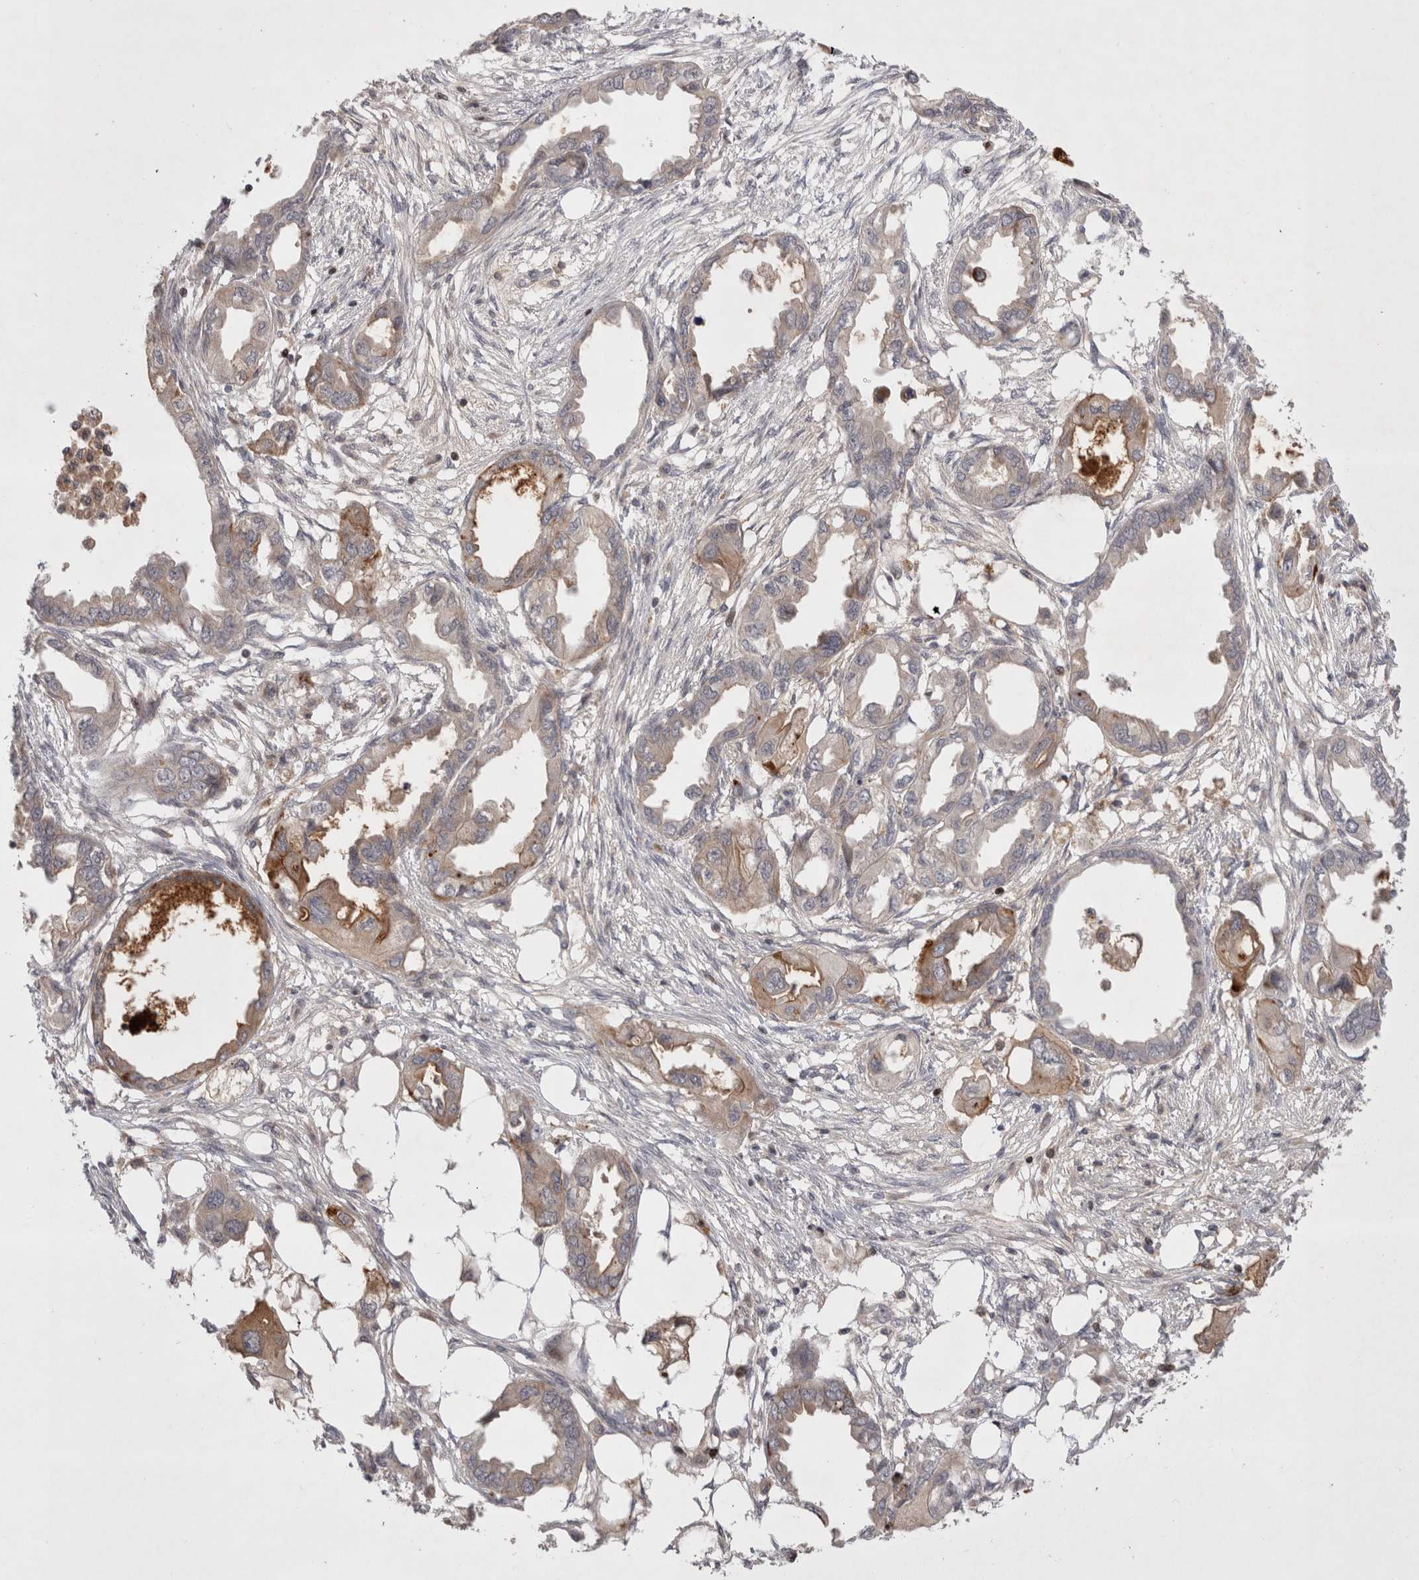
{"staining": {"intensity": "moderate", "quantity": "<25%", "location": "cytoplasmic/membranous"}, "tissue": "endometrial cancer", "cell_type": "Tumor cells", "image_type": "cancer", "snomed": [{"axis": "morphology", "description": "Adenocarcinoma, NOS"}, {"axis": "morphology", "description": "Adenocarcinoma, metastatic, NOS"}, {"axis": "topography", "description": "Adipose tissue"}, {"axis": "topography", "description": "Endometrium"}], "caption": "This image shows immunohistochemistry staining of human endometrial cancer, with low moderate cytoplasmic/membranous expression in approximately <25% of tumor cells.", "gene": "PLEKHM1", "patient": {"sex": "female", "age": 67}}